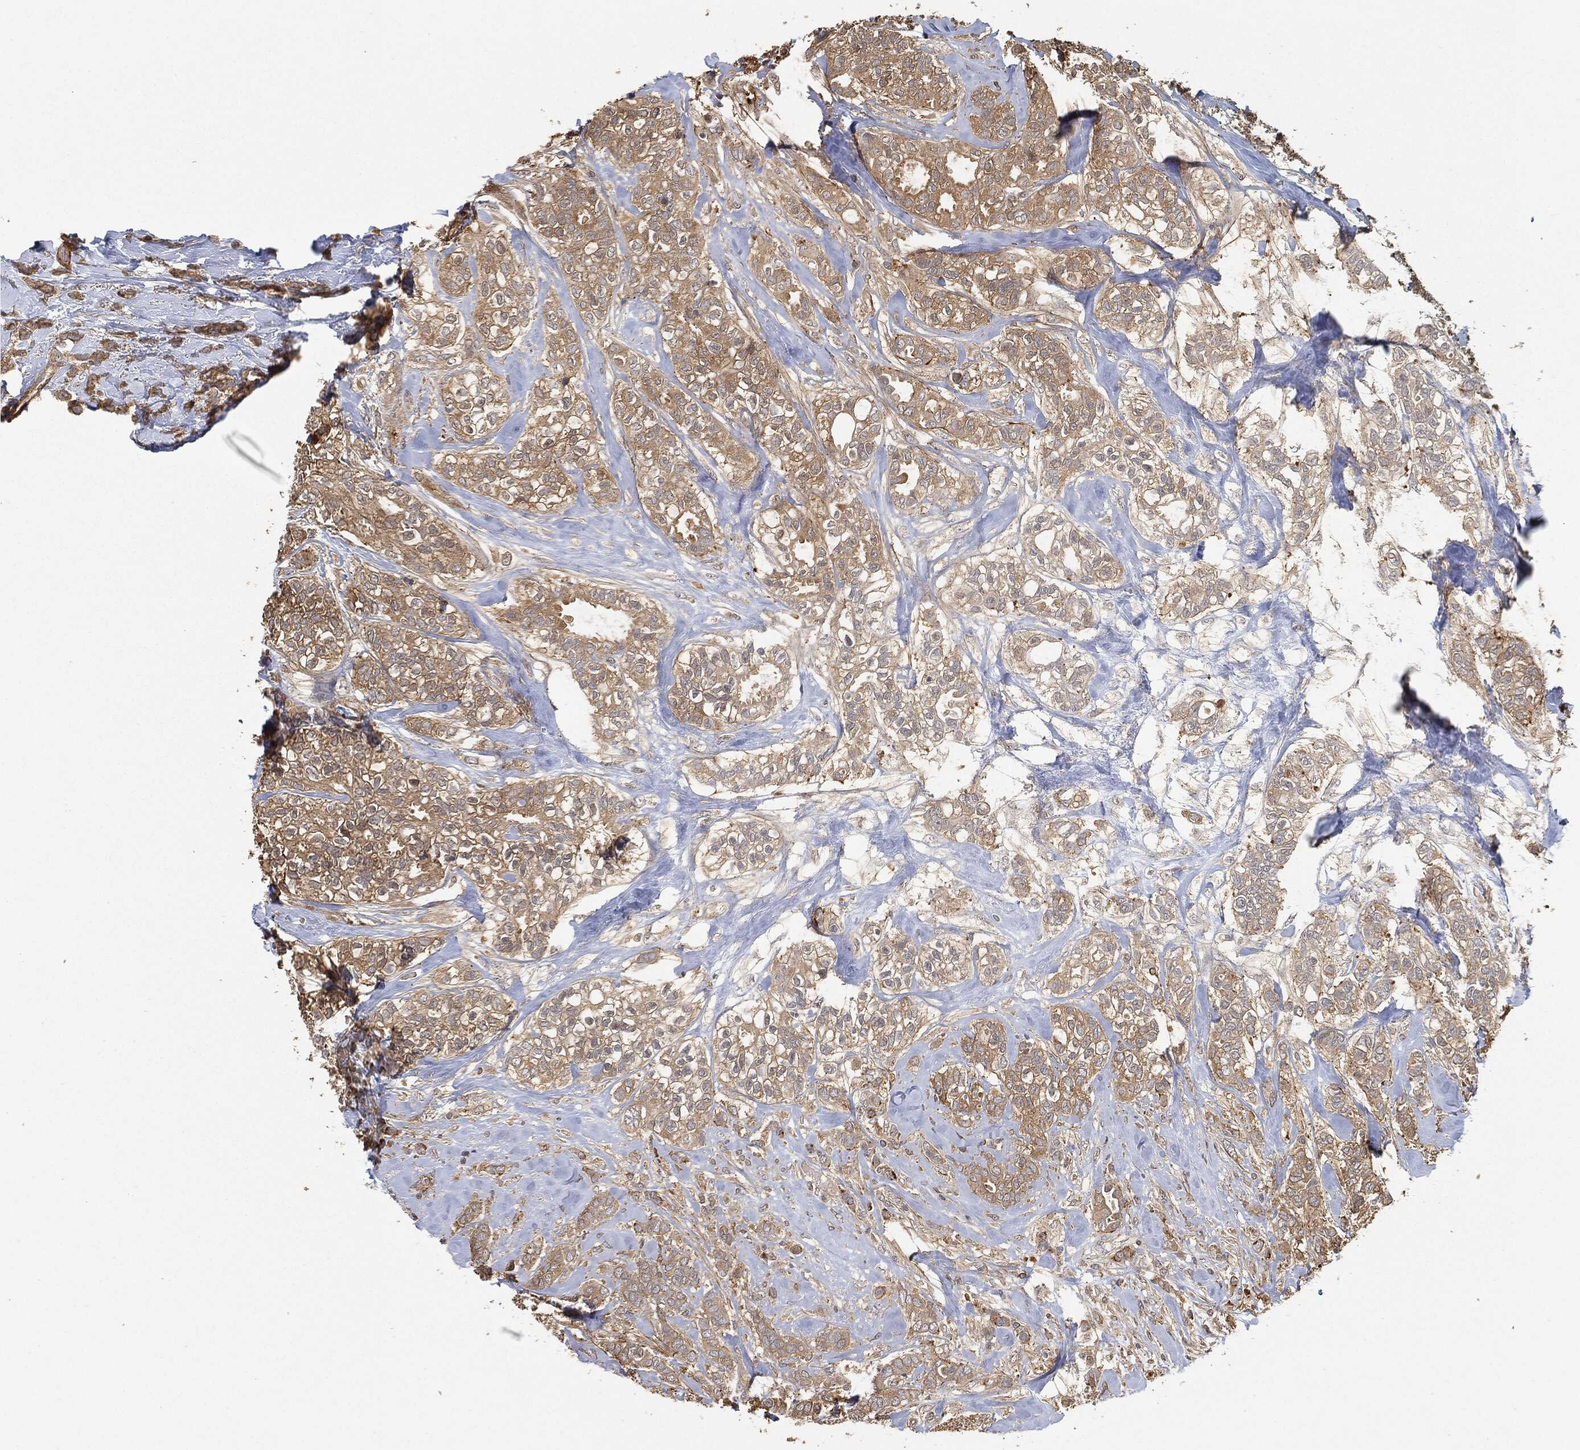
{"staining": {"intensity": "moderate", "quantity": "25%-75%", "location": "cytoplasmic/membranous"}, "tissue": "breast cancer", "cell_type": "Tumor cells", "image_type": "cancer", "snomed": [{"axis": "morphology", "description": "Duct carcinoma"}, {"axis": "topography", "description": "Breast"}], "caption": "High-magnification brightfield microscopy of infiltrating ductal carcinoma (breast) stained with DAB (3,3'-diaminobenzidine) (brown) and counterstained with hematoxylin (blue). tumor cells exhibit moderate cytoplasmic/membranous staining is identified in about25%-75% of cells. (Stains: DAB (3,3'-diaminobenzidine) in brown, nuclei in blue, Microscopy: brightfield microscopy at high magnification).", "gene": "TPT1", "patient": {"sex": "female", "age": 71}}